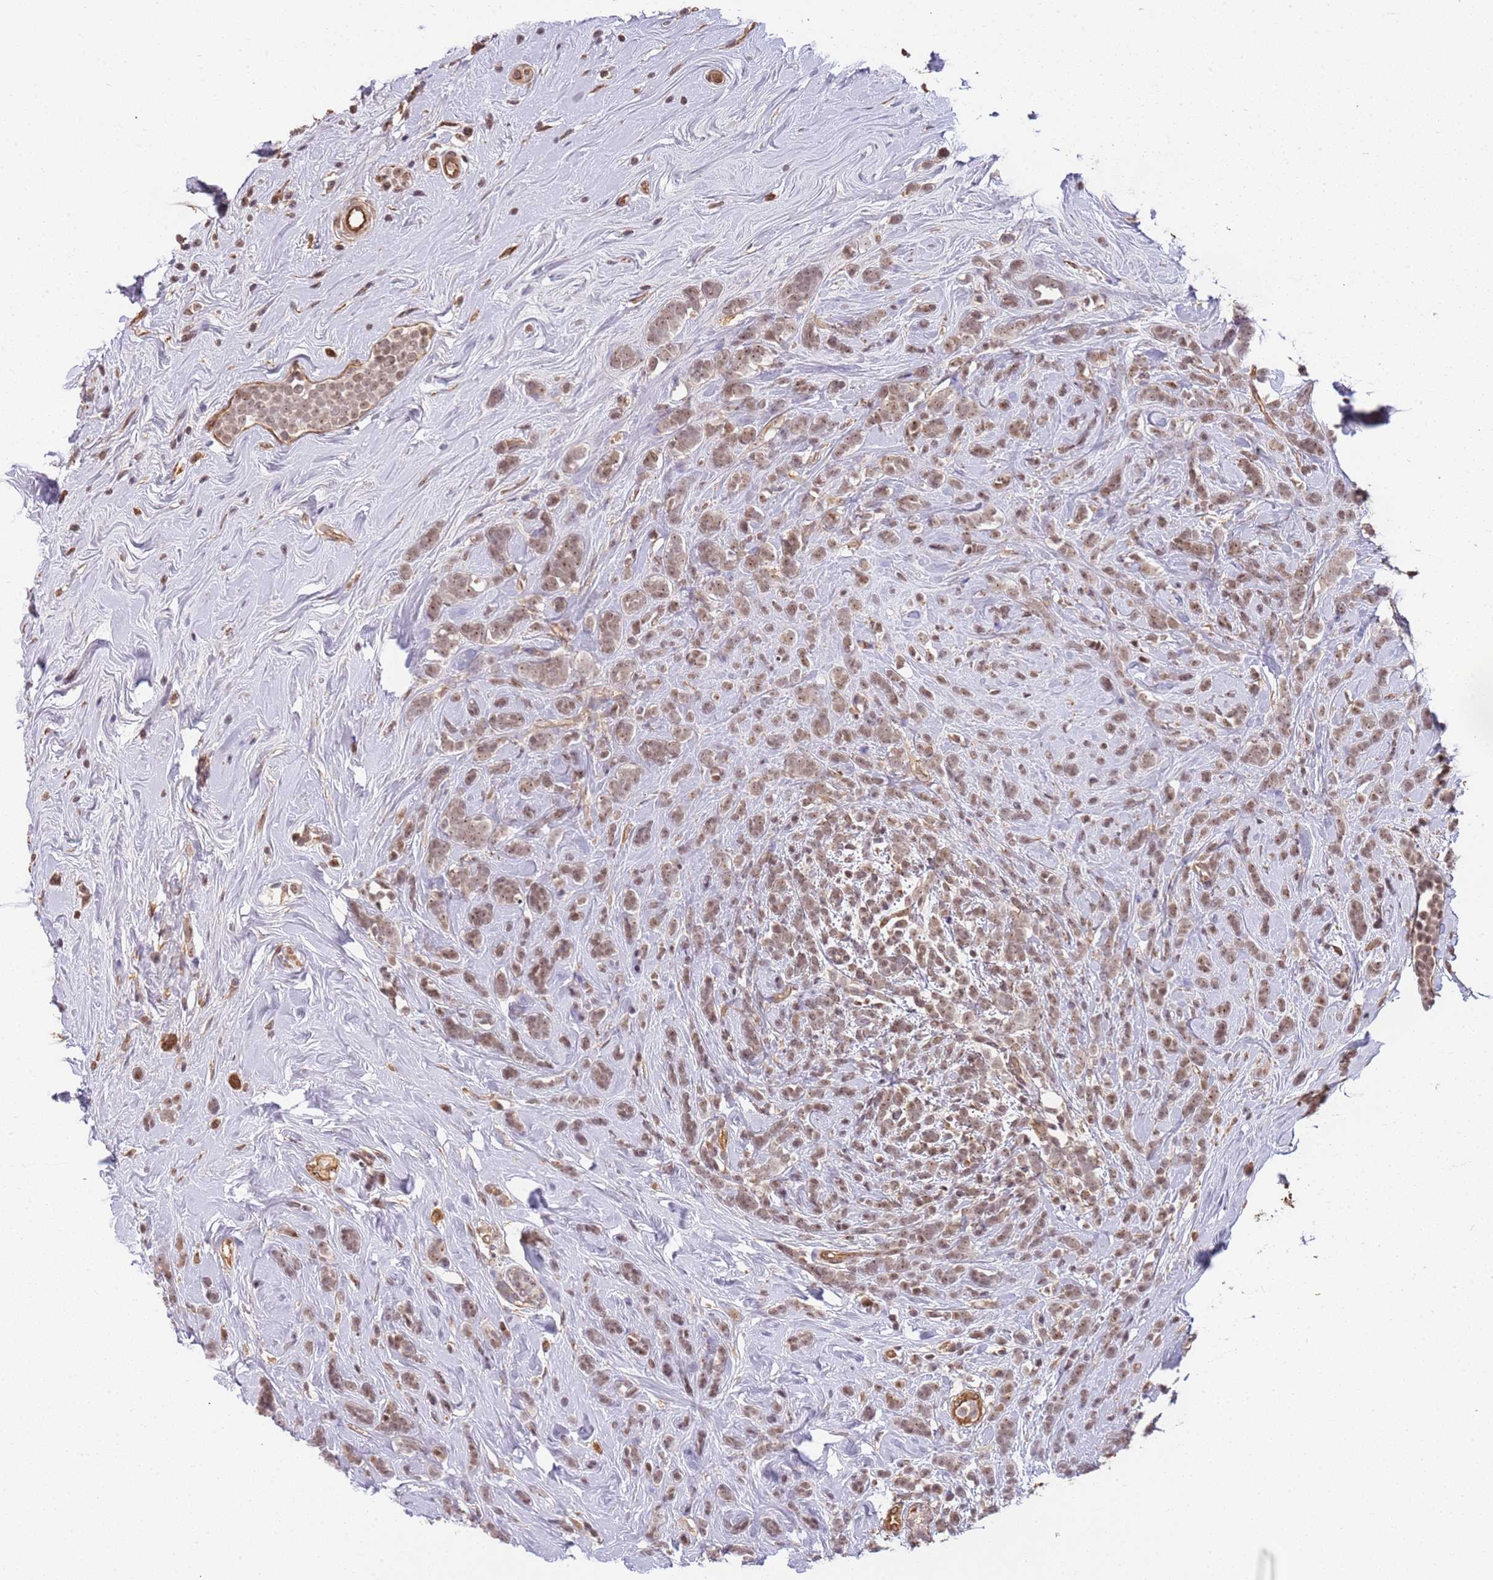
{"staining": {"intensity": "moderate", "quantity": ">75%", "location": "nuclear"}, "tissue": "breast cancer", "cell_type": "Tumor cells", "image_type": "cancer", "snomed": [{"axis": "morphology", "description": "Lobular carcinoma"}, {"axis": "topography", "description": "Breast"}], "caption": "The histopathology image displays staining of breast lobular carcinoma, revealing moderate nuclear protein expression (brown color) within tumor cells.", "gene": "SURF2", "patient": {"sex": "female", "age": 58}}